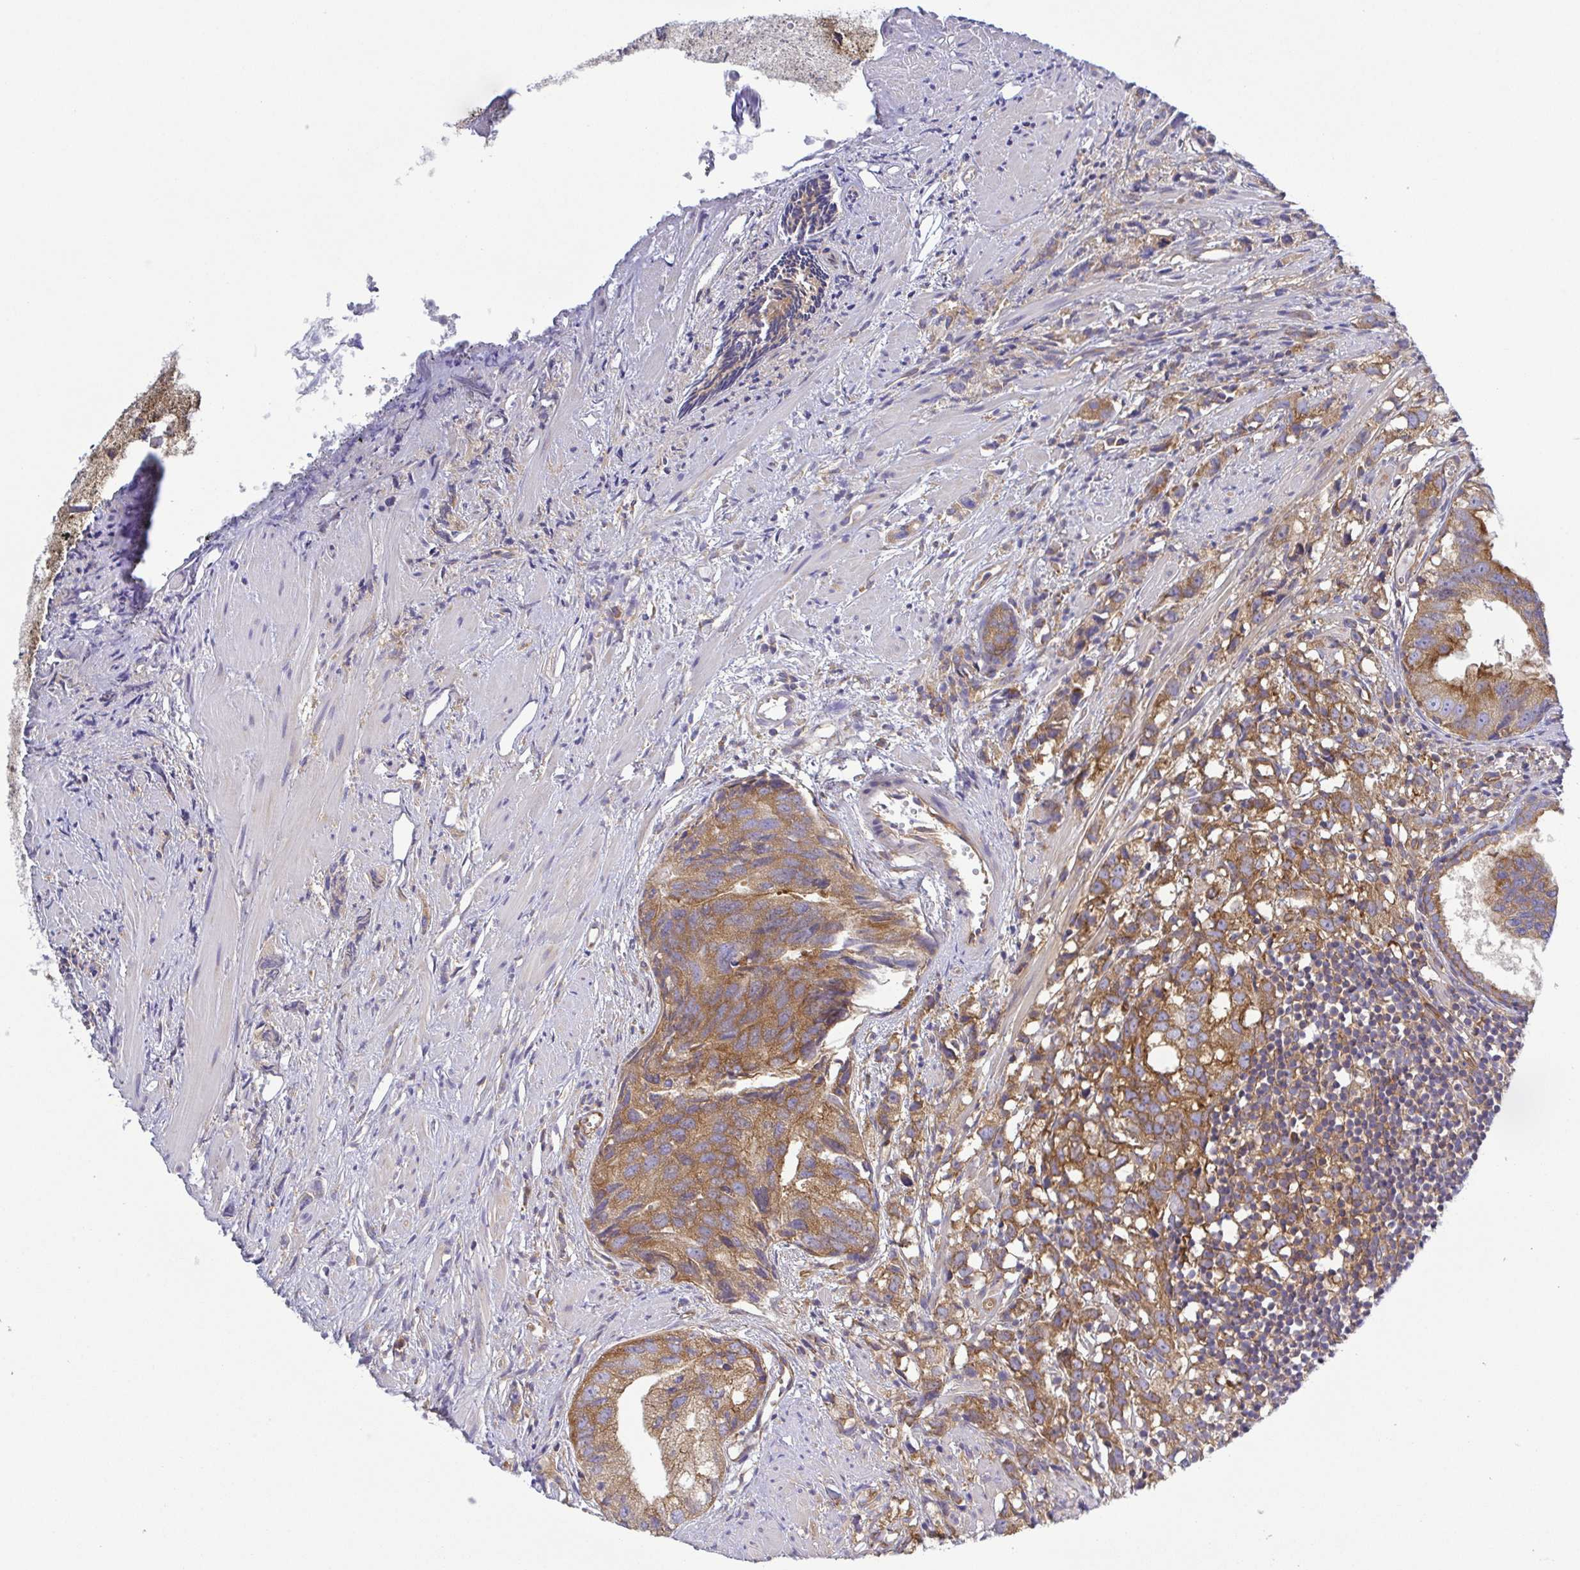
{"staining": {"intensity": "moderate", "quantity": "25%-75%", "location": "cytoplasmic/membranous"}, "tissue": "prostate cancer", "cell_type": "Tumor cells", "image_type": "cancer", "snomed": [{"axis": "morphology", "description": "Adenocarcinoma, High grade"}, {"axis": "topography", "description": "Prostate"}], "caption": "Adenocarcinoma (high-grade) (prostate) stained with a protein marker demonstrates moderate staining in tumor cells.", "gene": "KIF5B", "patient": {"sex": "male", "age": 58}}